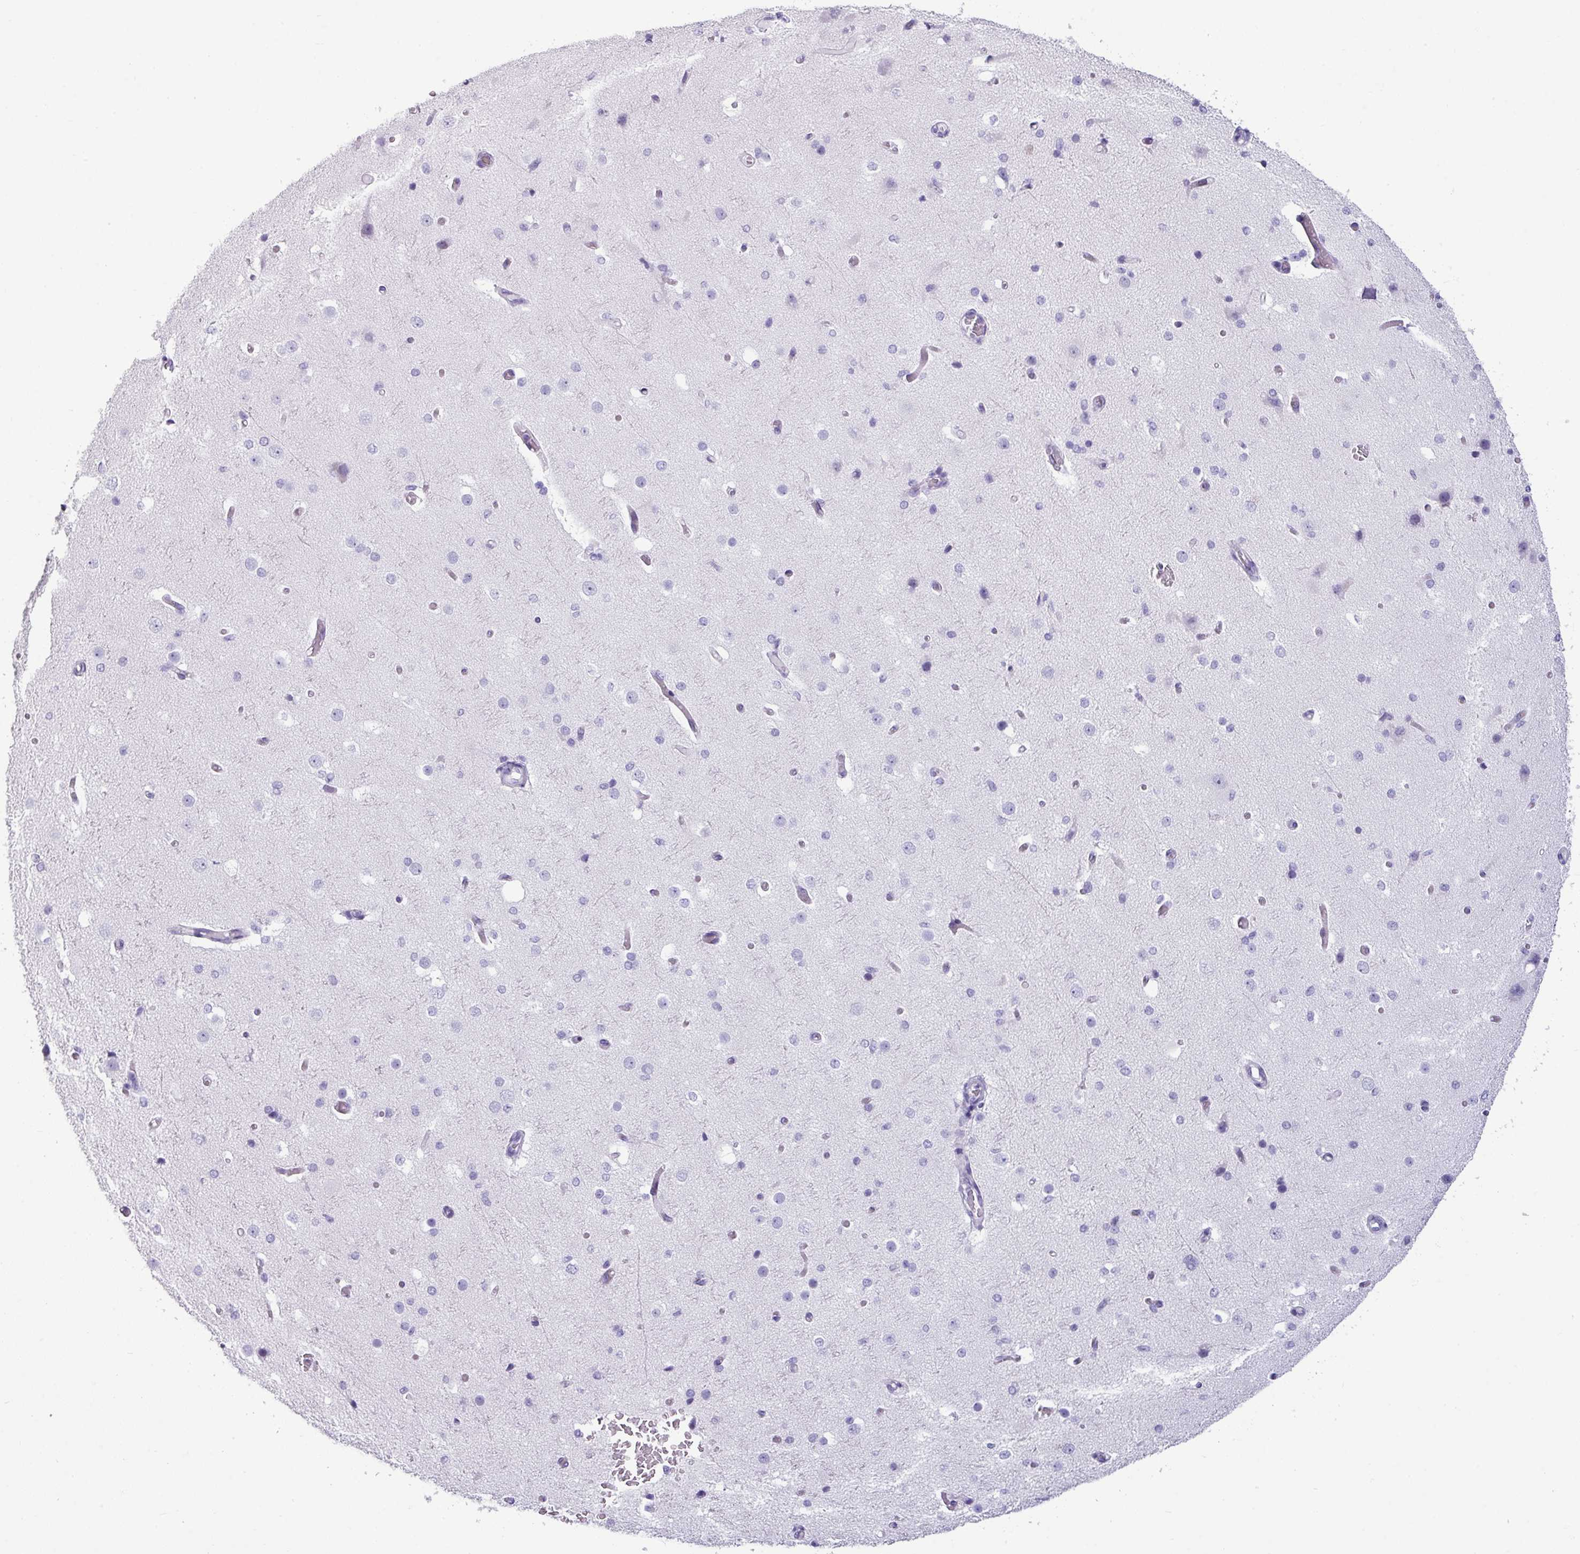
{"staining": {"intensity": "negative", "quantity": "none", "location": "none"}, "tissue": "cerebral cortex", "cell_type": "Endothelial cells", "image_type": "normal", "snomed": [{"axis": "morphology", "description": "Normal tissue, NOS"}, {"axis": "morphology", "description": "Inflammation, NOS"}, {"axis": "topography", "description": "Cerebral cortex"}], "caption": "Immunohistochemistry (IHC) image of benign human cerebral cortex stained for a protein (brown), which reveals no staining in endothelial cells. Brightfield microscopy of immunohistochemistry stained with DAB (brown) and hematoxylin (blue), captured at high magnification.", "gene": "VCX2", "patient": {"sex": "male", "age": 6}}